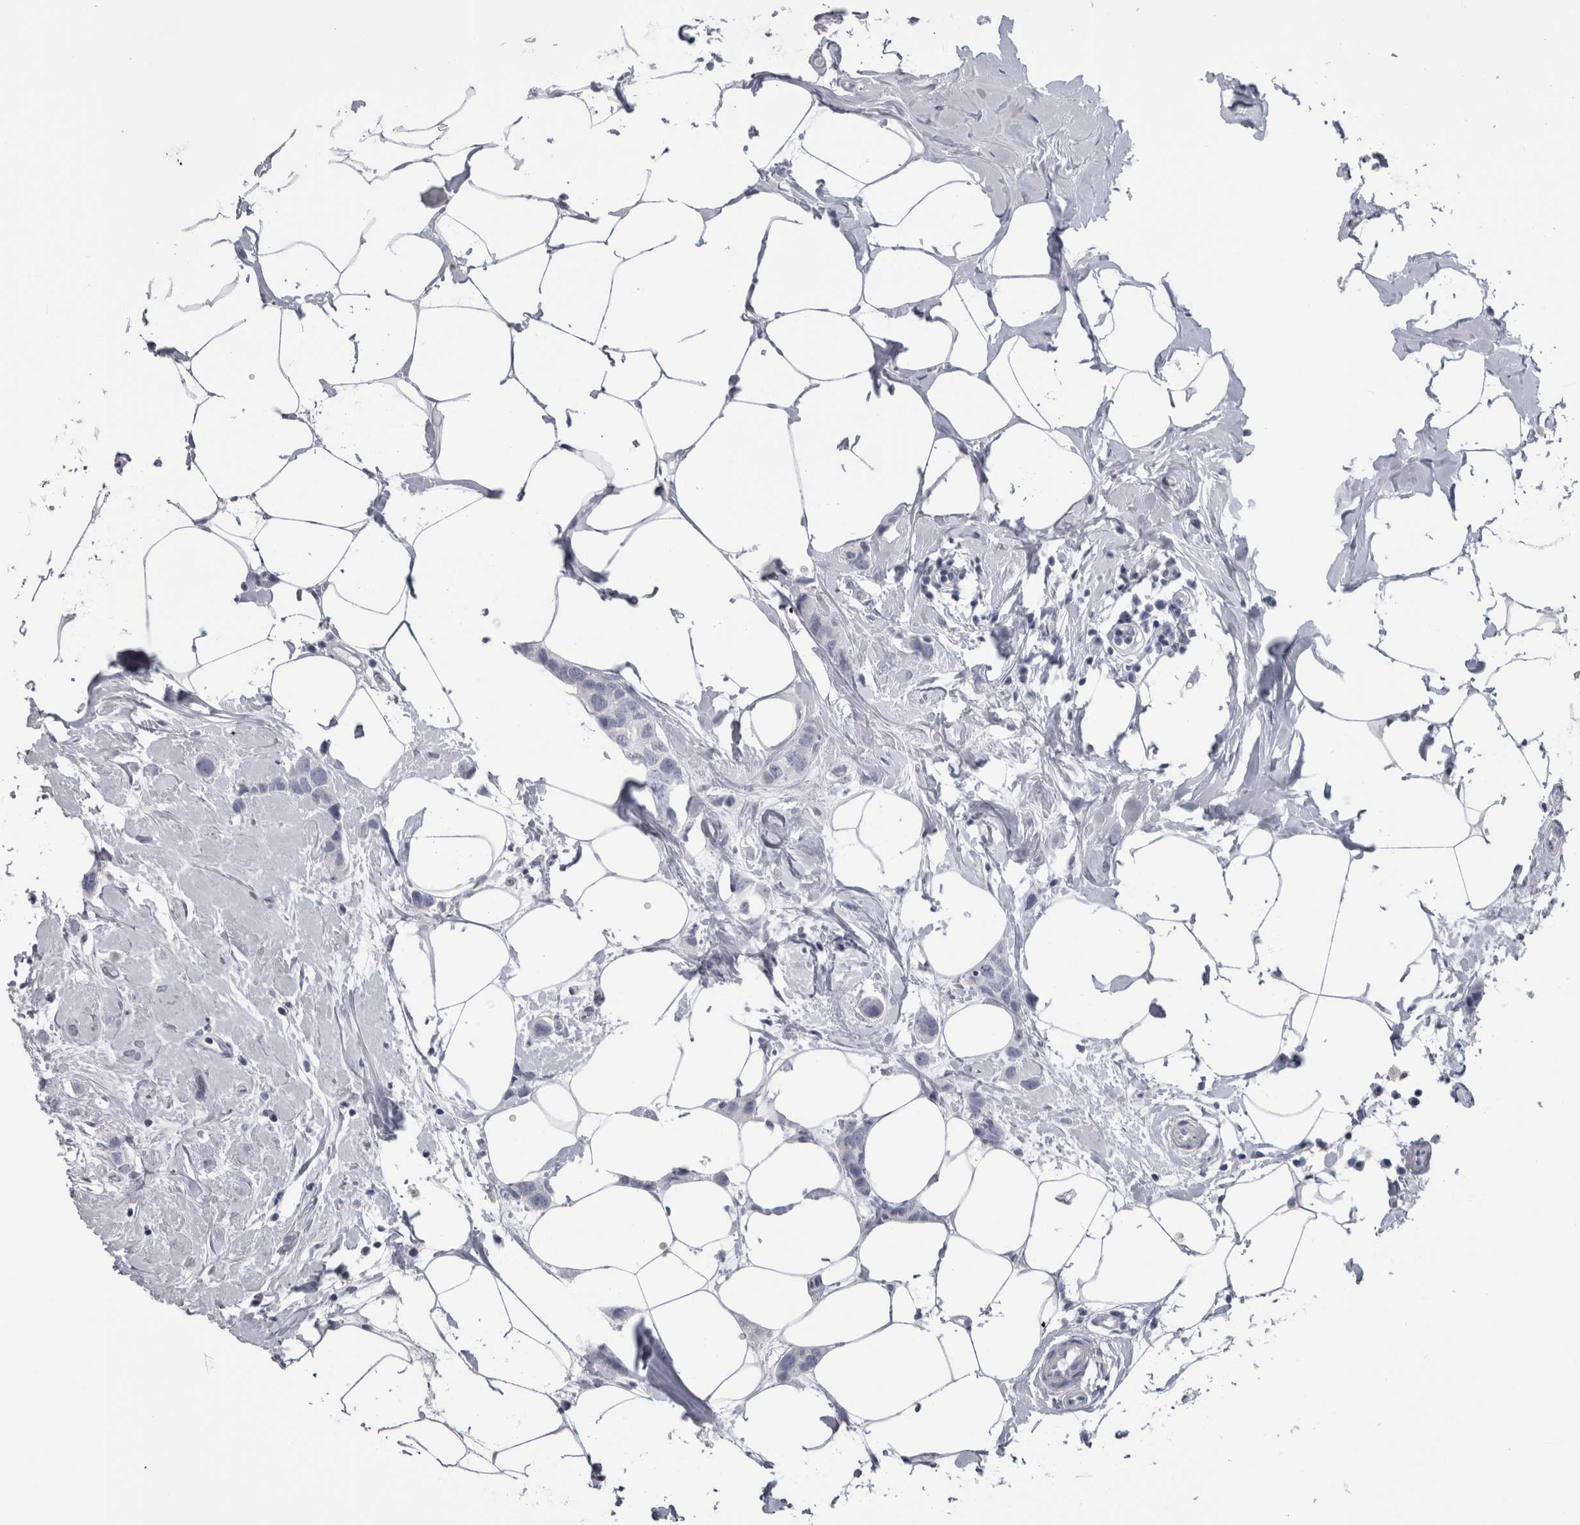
{"staining": {"intensity": "negative", "quantity": "none", "location": "none"}, "tissue": "breast cancer", "cell_type": "Tumor cells", "image_type": "cancer", "snomed": [{"axis": "morphology", "description": "Normal tissue, NOS"}, {"axis": "morphology", "description": "Duct carcinoma"}, {"axis": "topography", "description": "Breast"}], "caption": "Photomicrograph shows no significant protein staining in tumor cells of breast invasive ductal carcinoma. (DAB (3,3'-diaminobenzidine) immunohistochemistry visualized using brightfield microscopy, high magnification).", "gene": "PTH", "patient": {"sex": "female", "age": 50}}